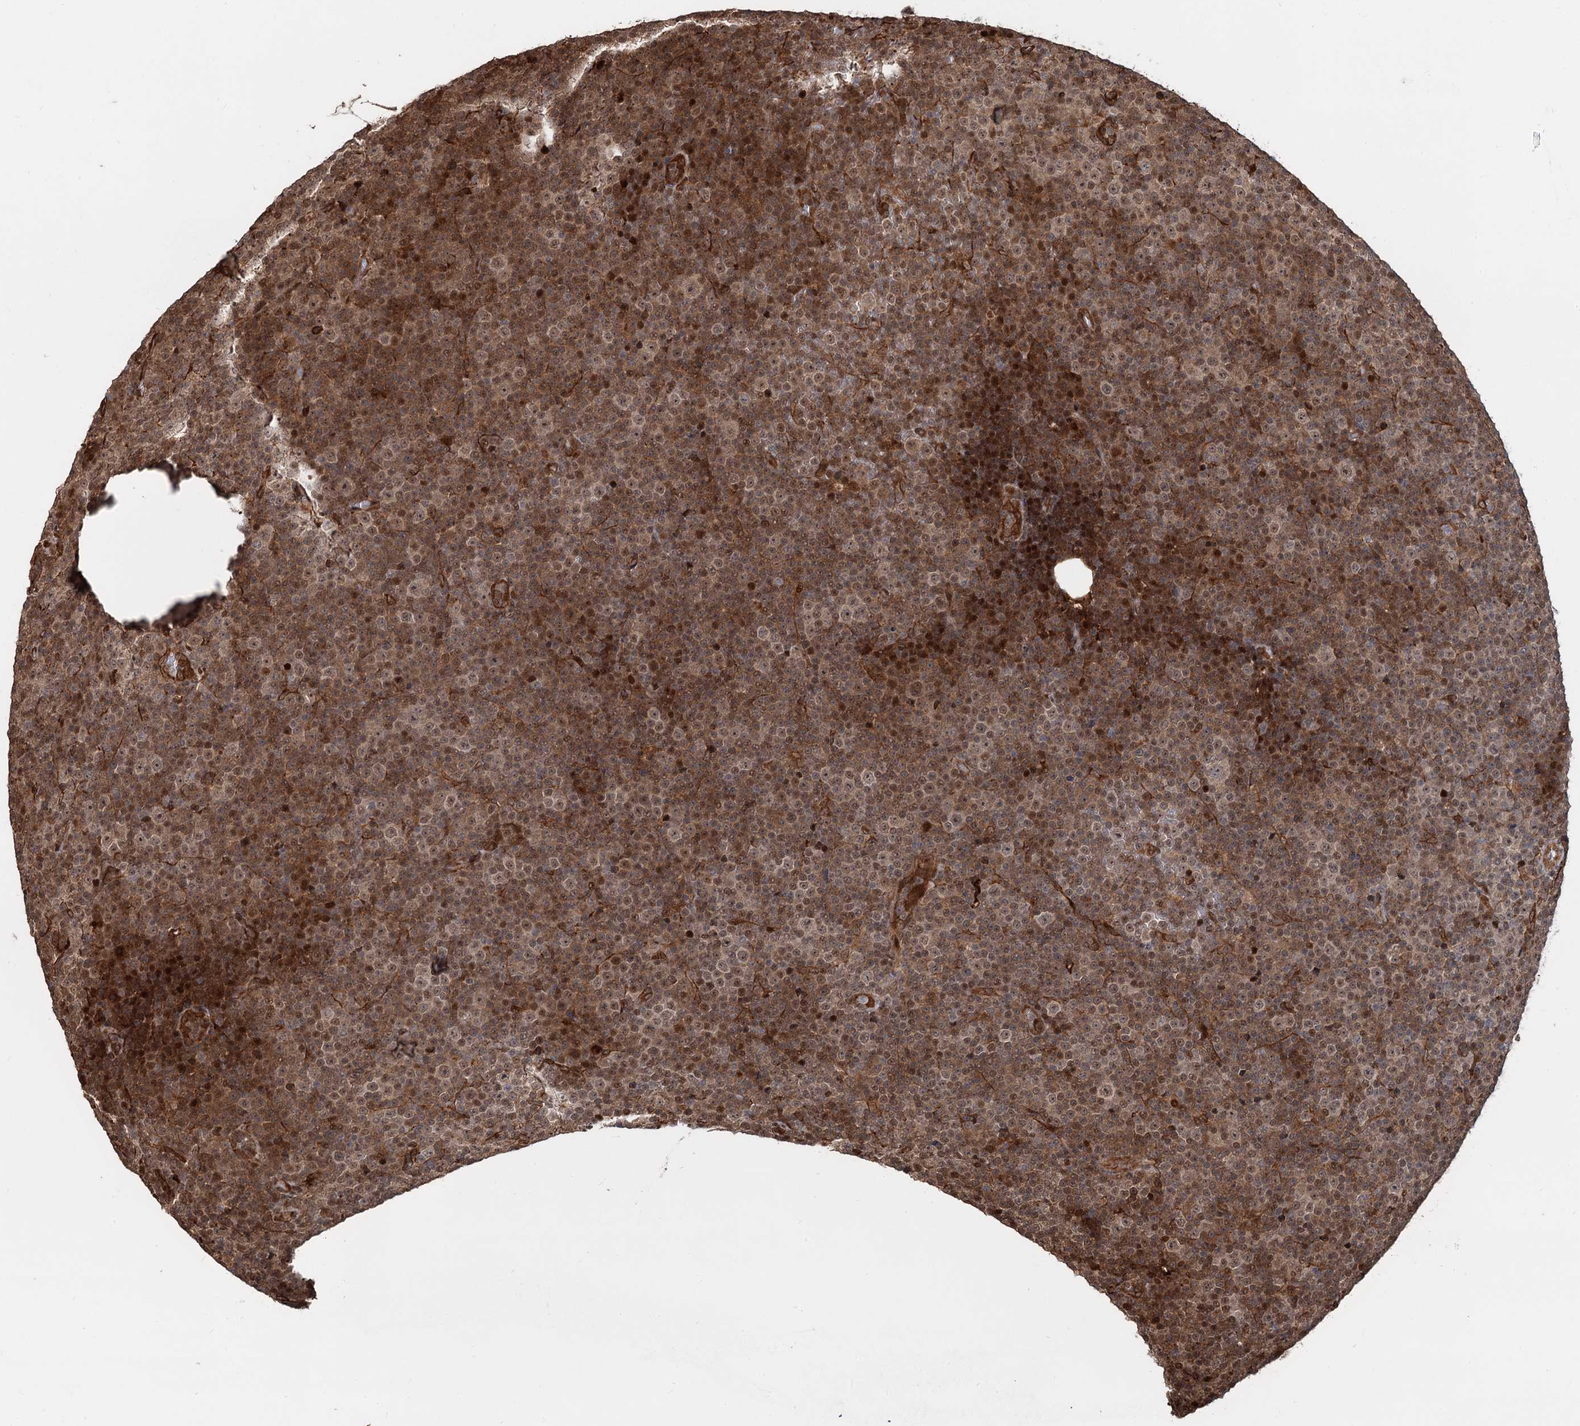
{"staining": {"intensity": "moderate", "quantity": ">75%", "location": "cytoplasmic/membranous,nuclear"}, "tissue": "lymphoma", "cell_type": "Tumor cells", "image_type": "cancer", "snomed": [{"axis": "morphology", "description": "Malignant lymphoma, non-Hodgkin's type, Low grade"}, {"axis": "topography", "description": "Lymph node"}], "caption": "Immunohistochemistry (DAB (3,3'-diaminobenzidine)) staining of human low-grade malignant lymphoma, non-Hodgkin's type reveals moderate cytoplasmic/membranous and nuclear protein expression in approximately >75% of tumor cells.", "gene": "SNRNP25", "patient": {"sex": "female", "age": 67}}